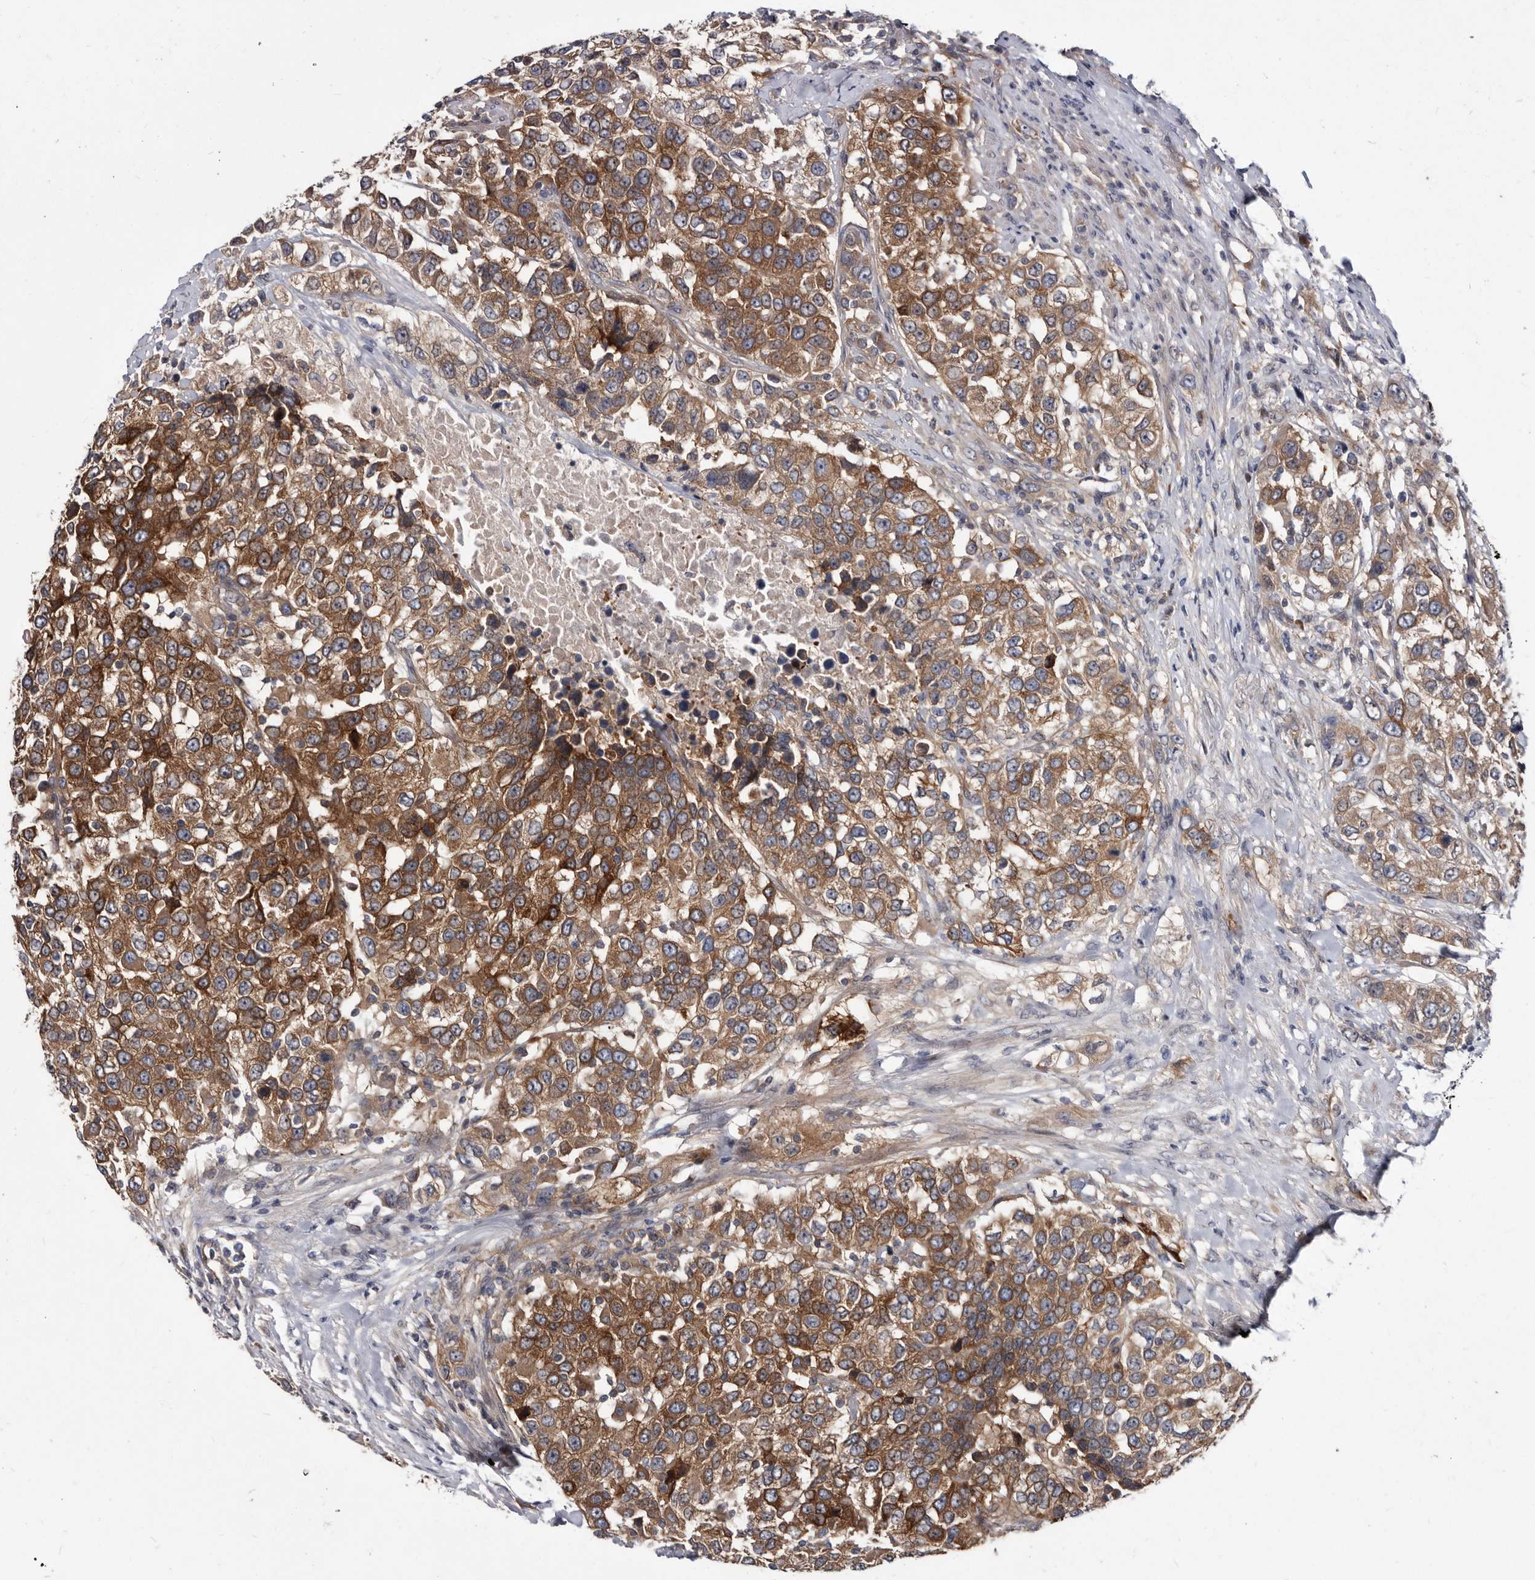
{"staining": {"intensity": "strong", "quantity": ">75%", "location": "cytoplasmic/membranous"}, "tissue": "urothelial cancer", "cell_type": "Tumor cells", "image_type": "cancer", "snomed": [{"axis": "morphology", "description": "Urothelial carcinoma, High grade"}, {"axis": "topography", "description": "Urinary bladder"}], "caption": "Immunohistochemistry (IHC) (DAB (3,3'-diaminobenzidine)) staining of urothelial cancer reveals strong cytoplasmic/membranous protein positivity in about >75% of tumor cells.", "gene": "ABCF2", "patient": {"sex": "female", "age": 80}}